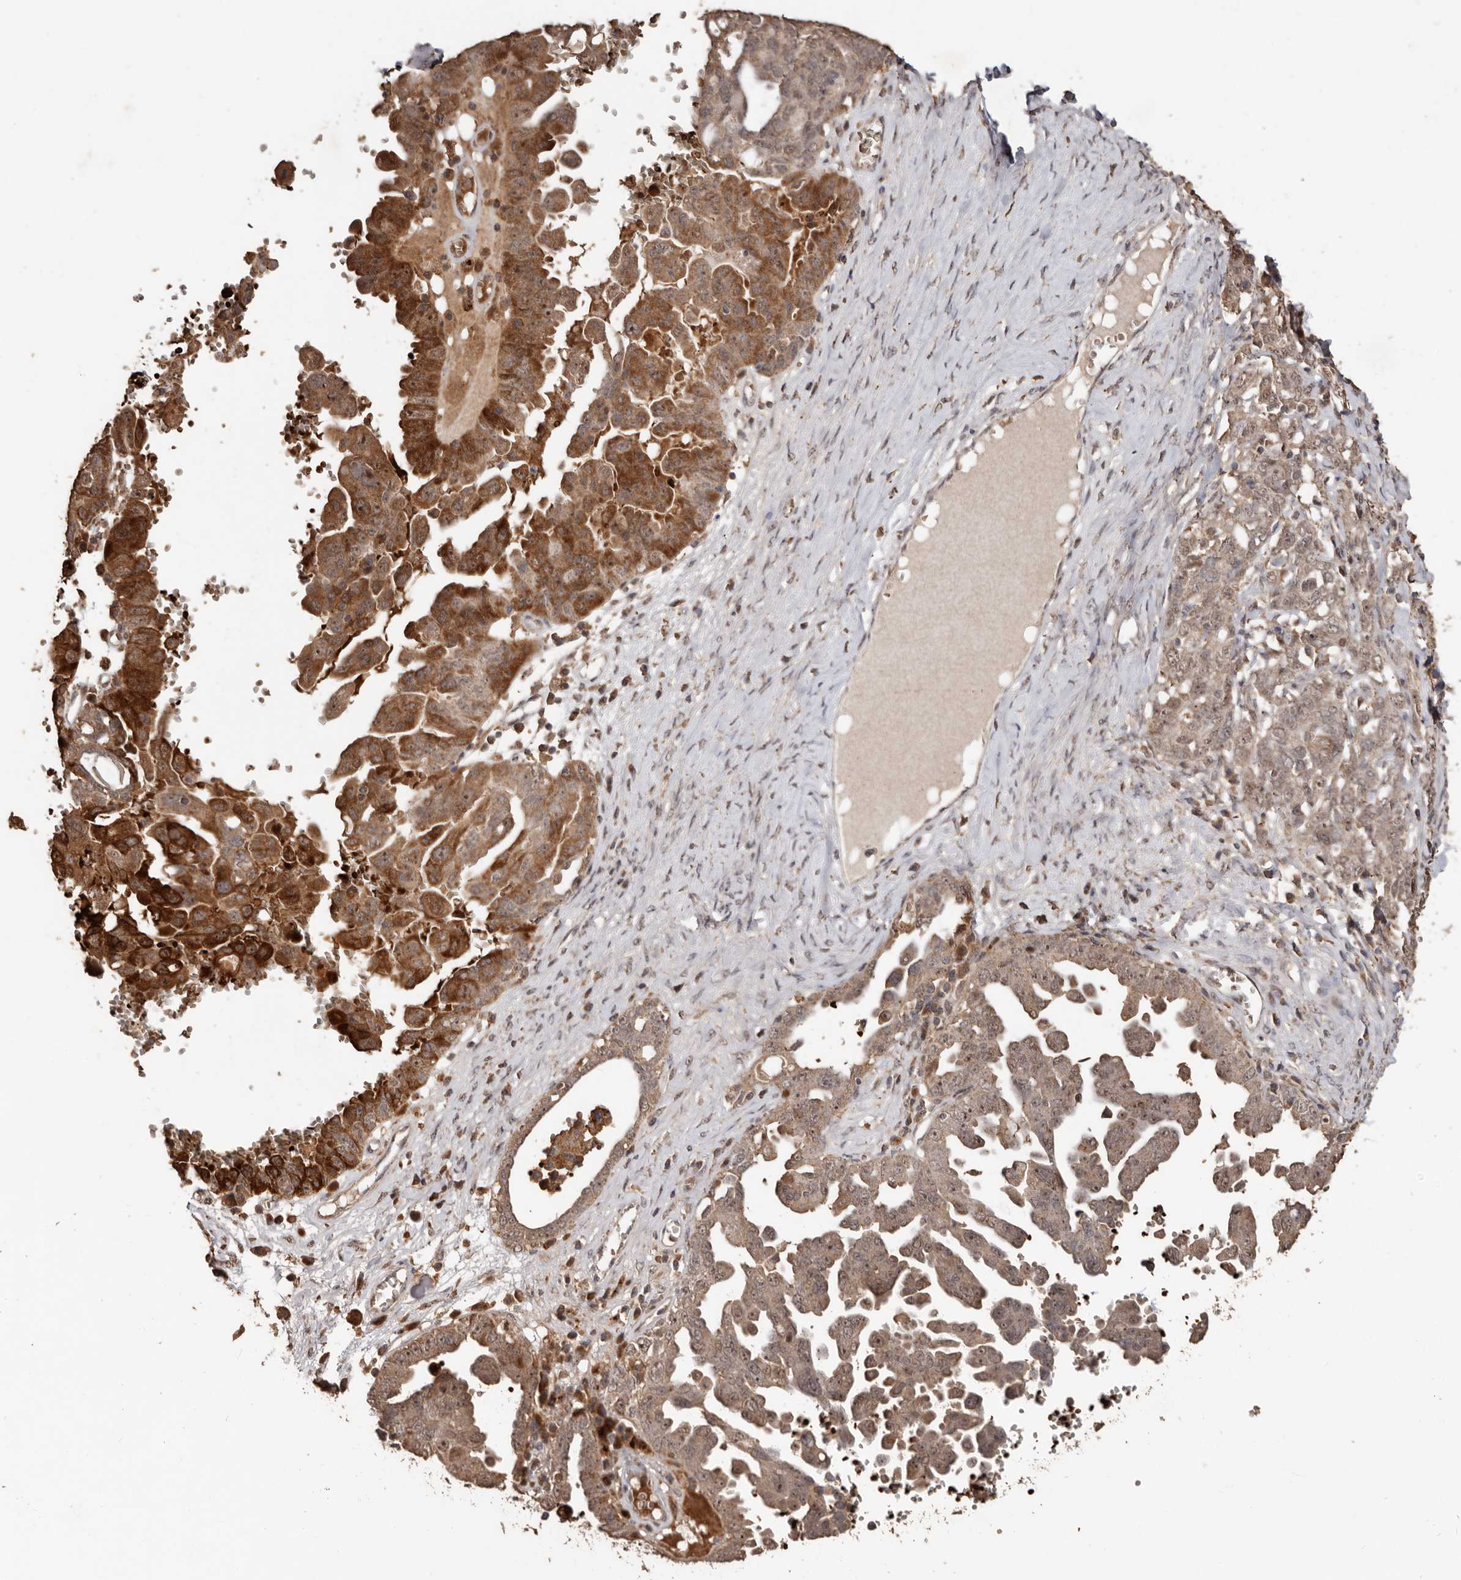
{"staining": {"intensity": "strong", "quantity": "25%-75%", "location": "cytoplasmic/membranous,nuclear"}, "tissue": "ovarian cancer", "cell_type": "Tumor cells", "image_type": "cancer", "snomed": [{"axis": "morphology", "description": "Carcinoma, endometroid"}, {"axis": "topography", "description": "Ovary"}], "caption": "Strong cytoplasmic/membranous and nuclear staining for a protein is seen in approximately 25%-75% of tumor cells of ovarian endometroid carcinoma using immunohistochemistry.", "gene": "GRAMD2A", "patient": {"sex": "female", "age": 62}}